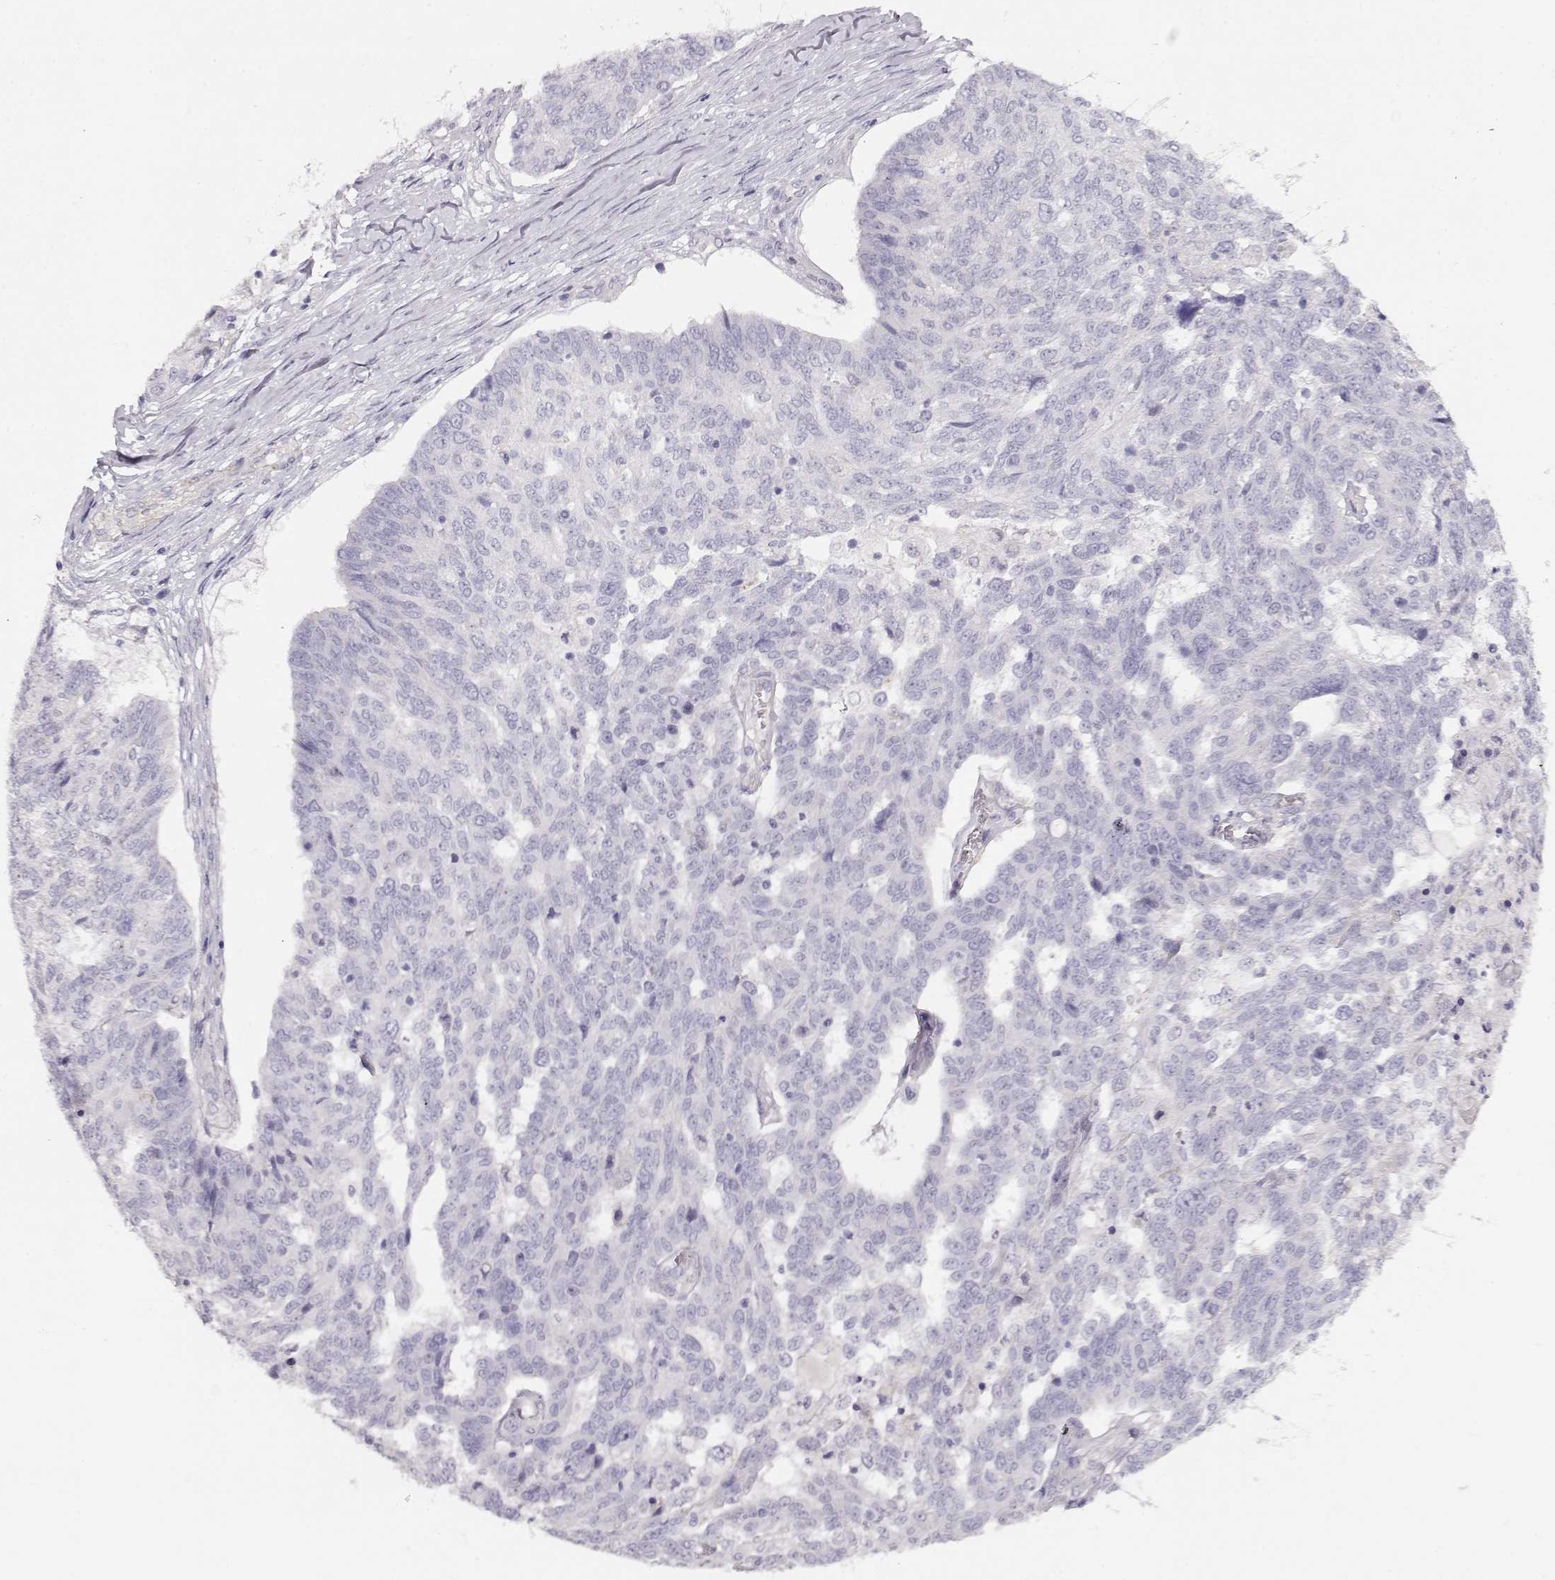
{"staining": {"intensity": "negative", "quantity": "none", "location": "none"}, "tissue": "ovarian cancer", "cell_type": "Tumor cells", "image_type": "cancer", "snomed": [{"axis": "morphology", "description": "Cystadenocarcinoma, serous, NOS"}, {"axis": "topography", "description": "Ovary"}], "caption": "Ovarian cancer (serous cystadenocarcinoma) was stained to show a protein in brown. There is no significant staining in tumor cells. (DAB (3,3'-diaminobenzidine) immunohistochemistry (IHC), high magnification).", "gene": "RBM44", "patient": {"sex": "female", "age": 67}}